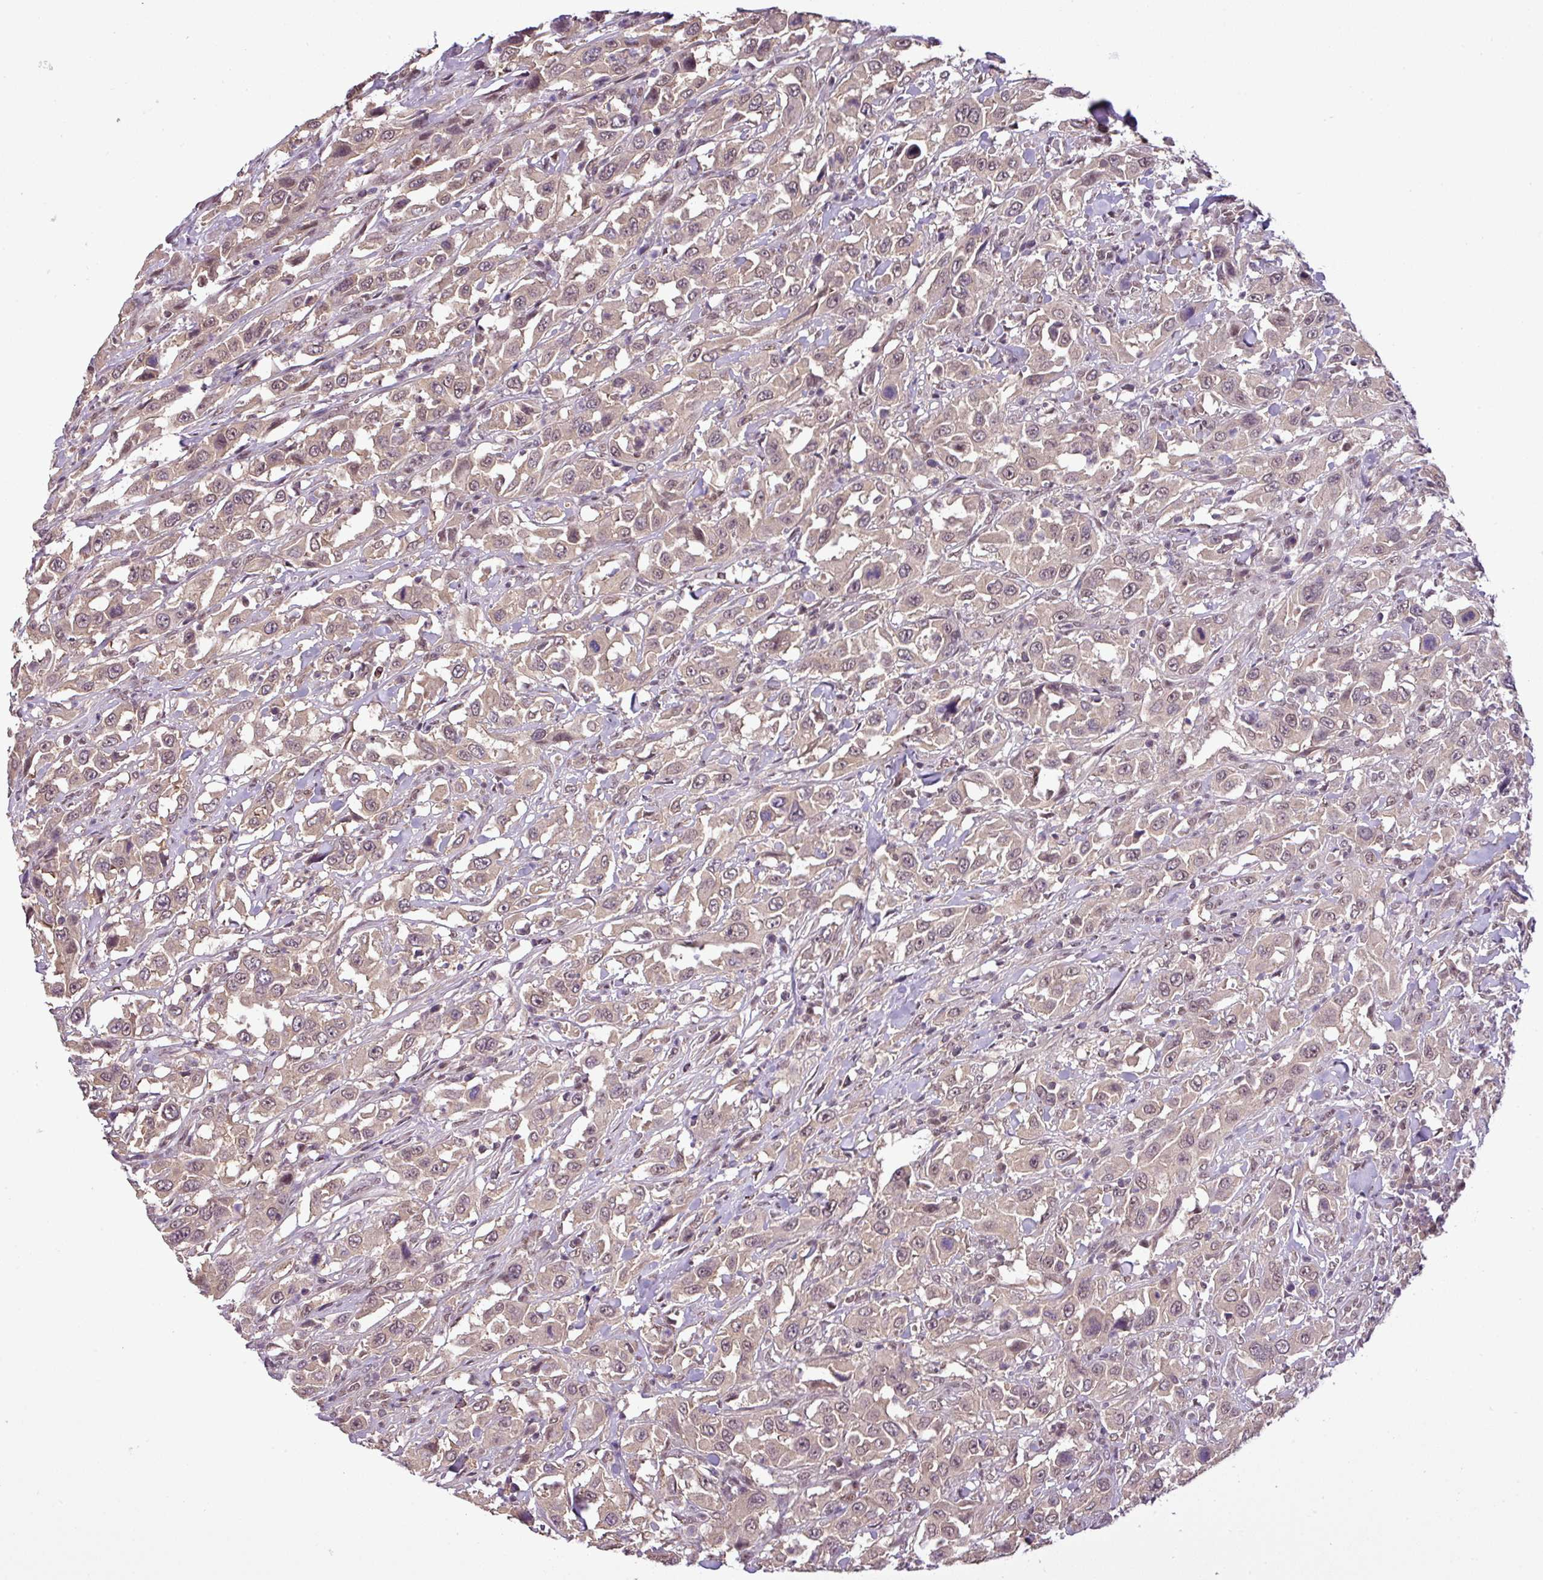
{"staining": {"intensity": "weak", "quantity": "25%-75%", "location": "nuclear"}, "tissue": "urothelial cancer", "cell_type": "Tumor cells", "image_type": "cancer", "snomed": [{"axis": "morphology", "description": "Urothelial carcinoma, High grade"}, {"axis": "topography", "description": "Urinary bladder"}], "caption": "Protein analysis of urothelial cancer tissue demonstrates weak nuclear staining in about 25%-75% of tumor cells.", "gene": "MFHAS1", "patient": {"sex": "male", "age": 61}}